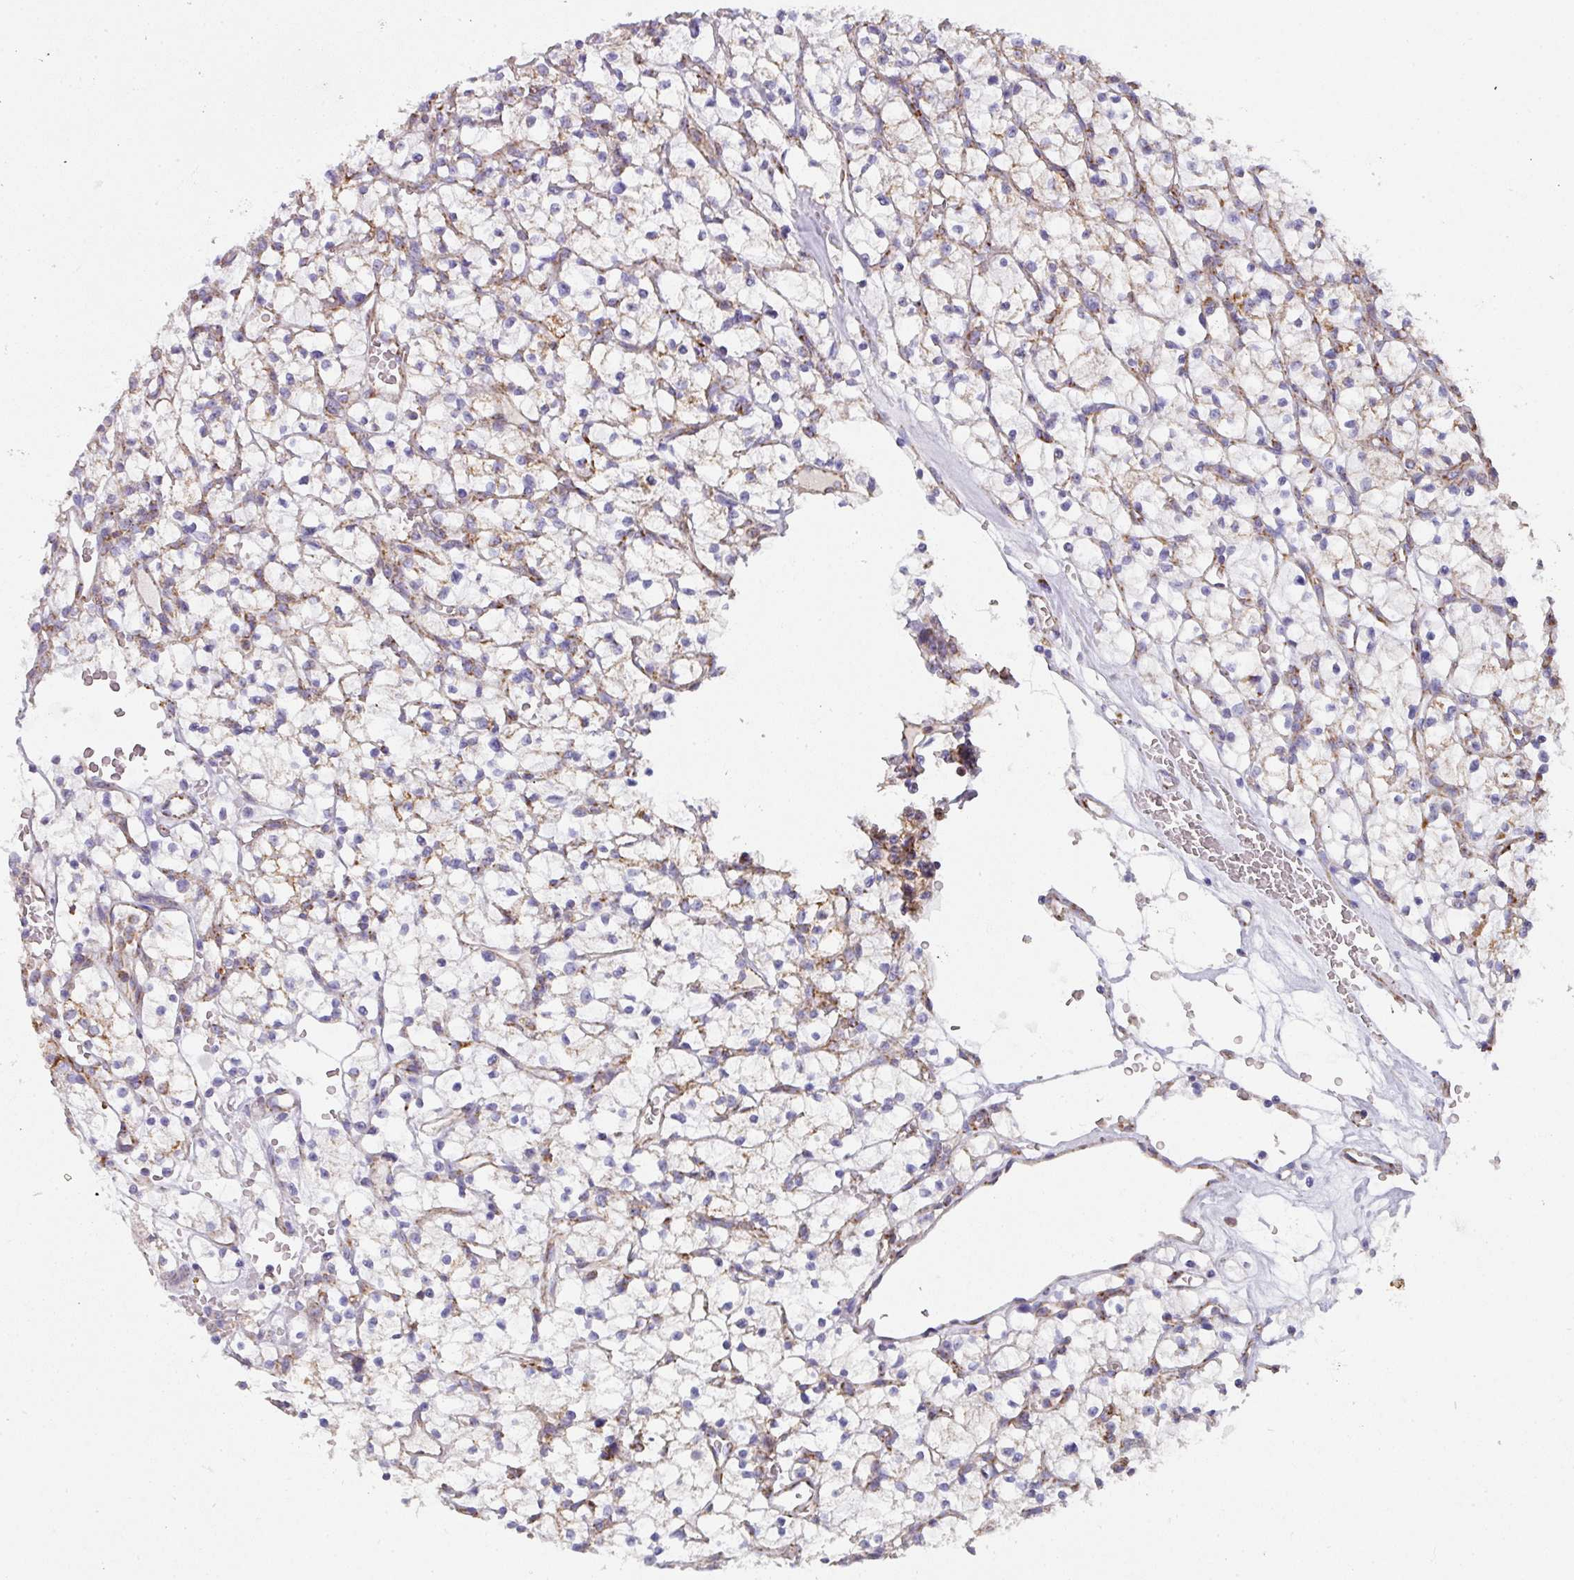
{"staining": {"intensity": "weak", "quantity": "25%-75%", "location": "cytoplasmic/membranous"}, "tissue": "renal cancer", "cell_type": "Tumor cells", "image_type": "cancer", "snomed": [{"axis": "morphology", "description": "Adenocarcinoma, NOS"}, {"axis": "topography", "description": "Kidney"}], "caption": "Human renal adenocarcinoma stained with a protein marker displays weak staining in tumor cells.", "gene": "UQCRFS1", "patient": {"sex": "female", "age": 64}}